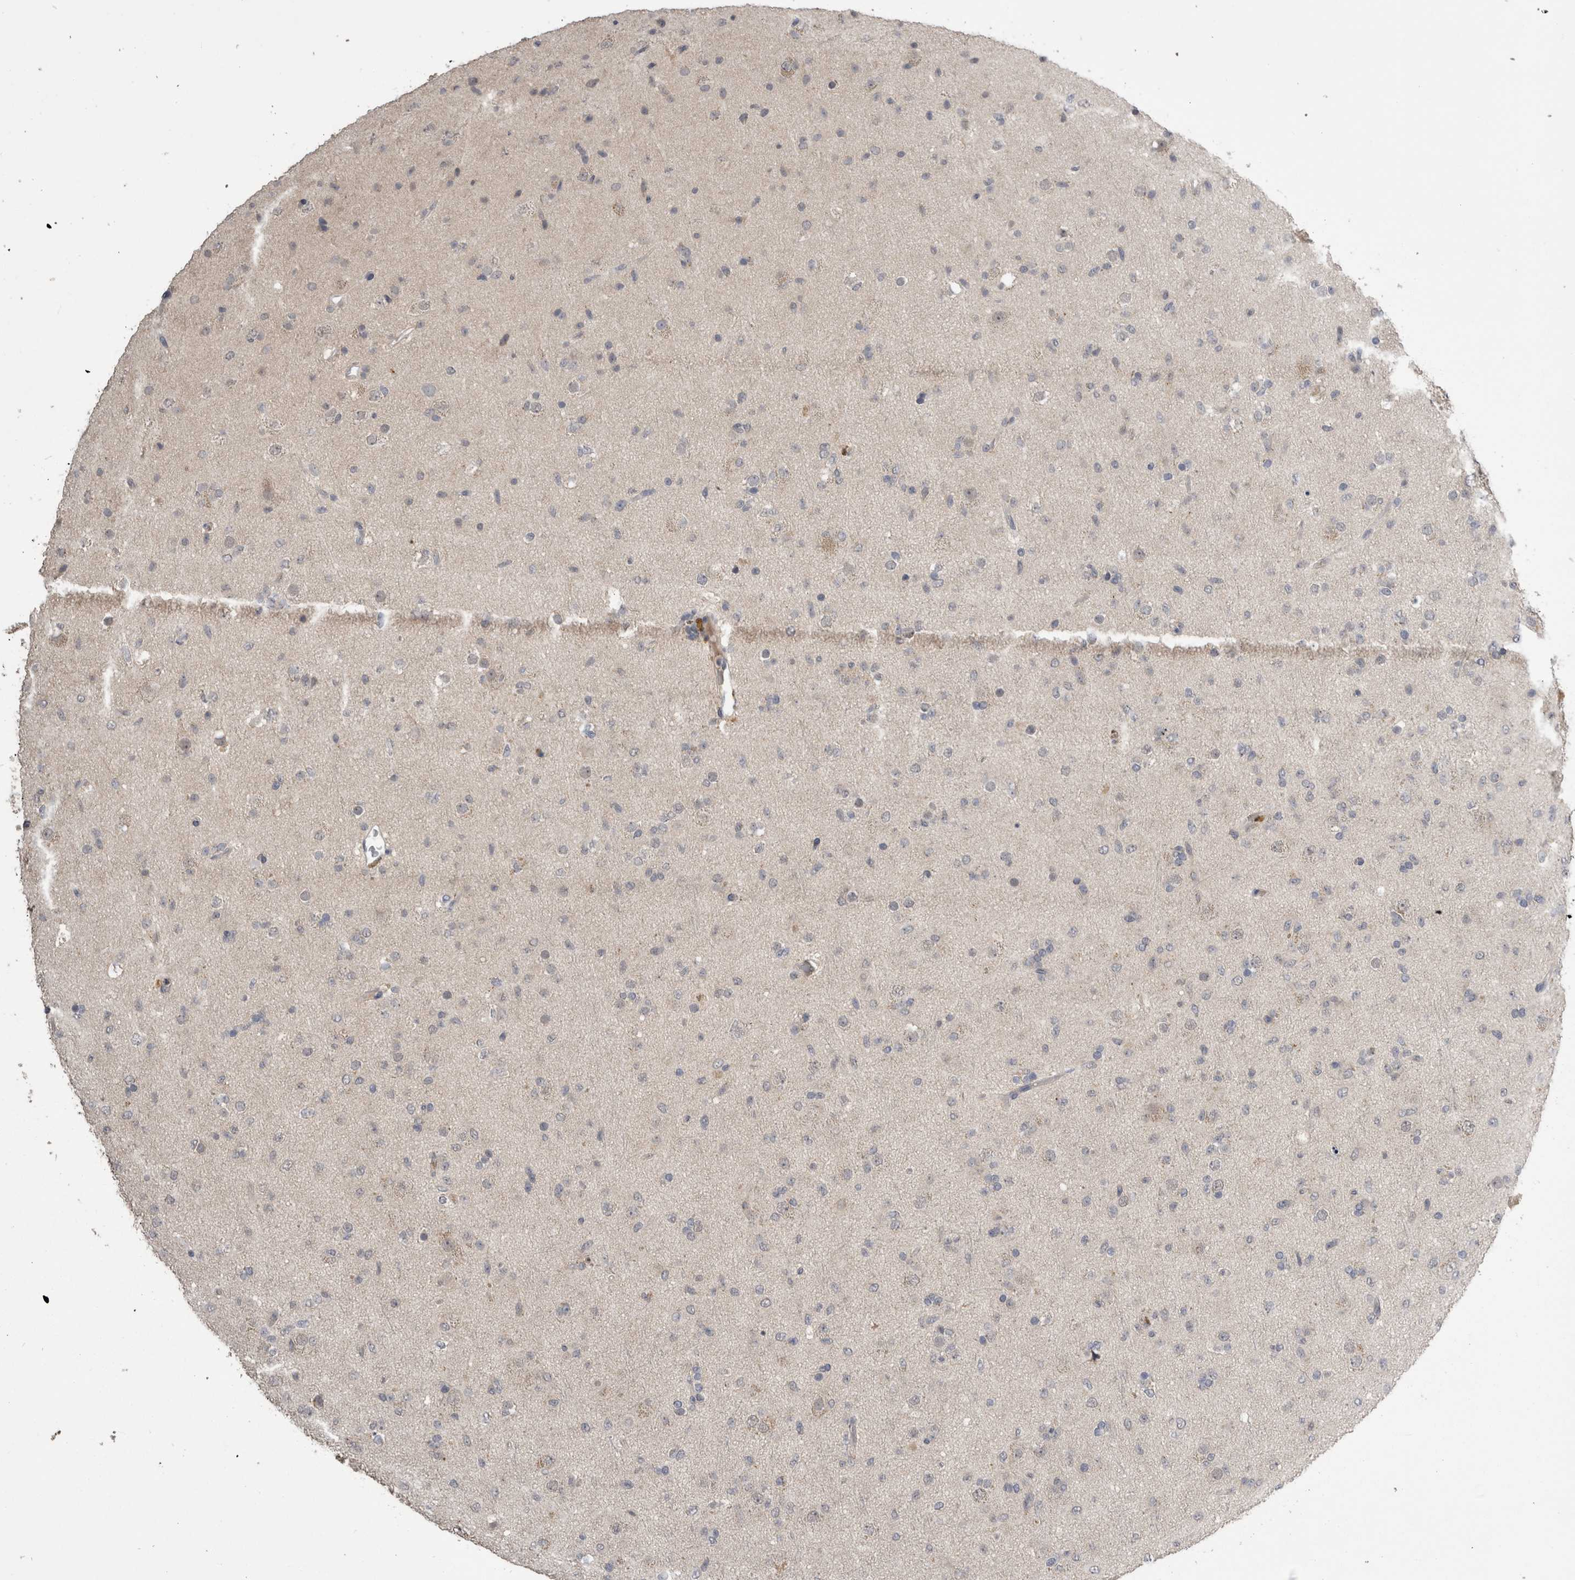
{"staining": {"intensity": "negative", "quantity": "none", "location": "none"}, "tissue": "glioma", "cell_type": "Tumor cells", "image_type": "cancer", "snomed": [{"axis": "morphology", "description": "Glioma, malignant, Low grade"}, {"axis": "topography", "description": "Brain"}], "caption": "Micrograph shows no protein expression in tumor cells of low-grade glioma (malignant) tissue.", "gene": "ANXA13", "patient": {"sex": "male", "age": 65}}